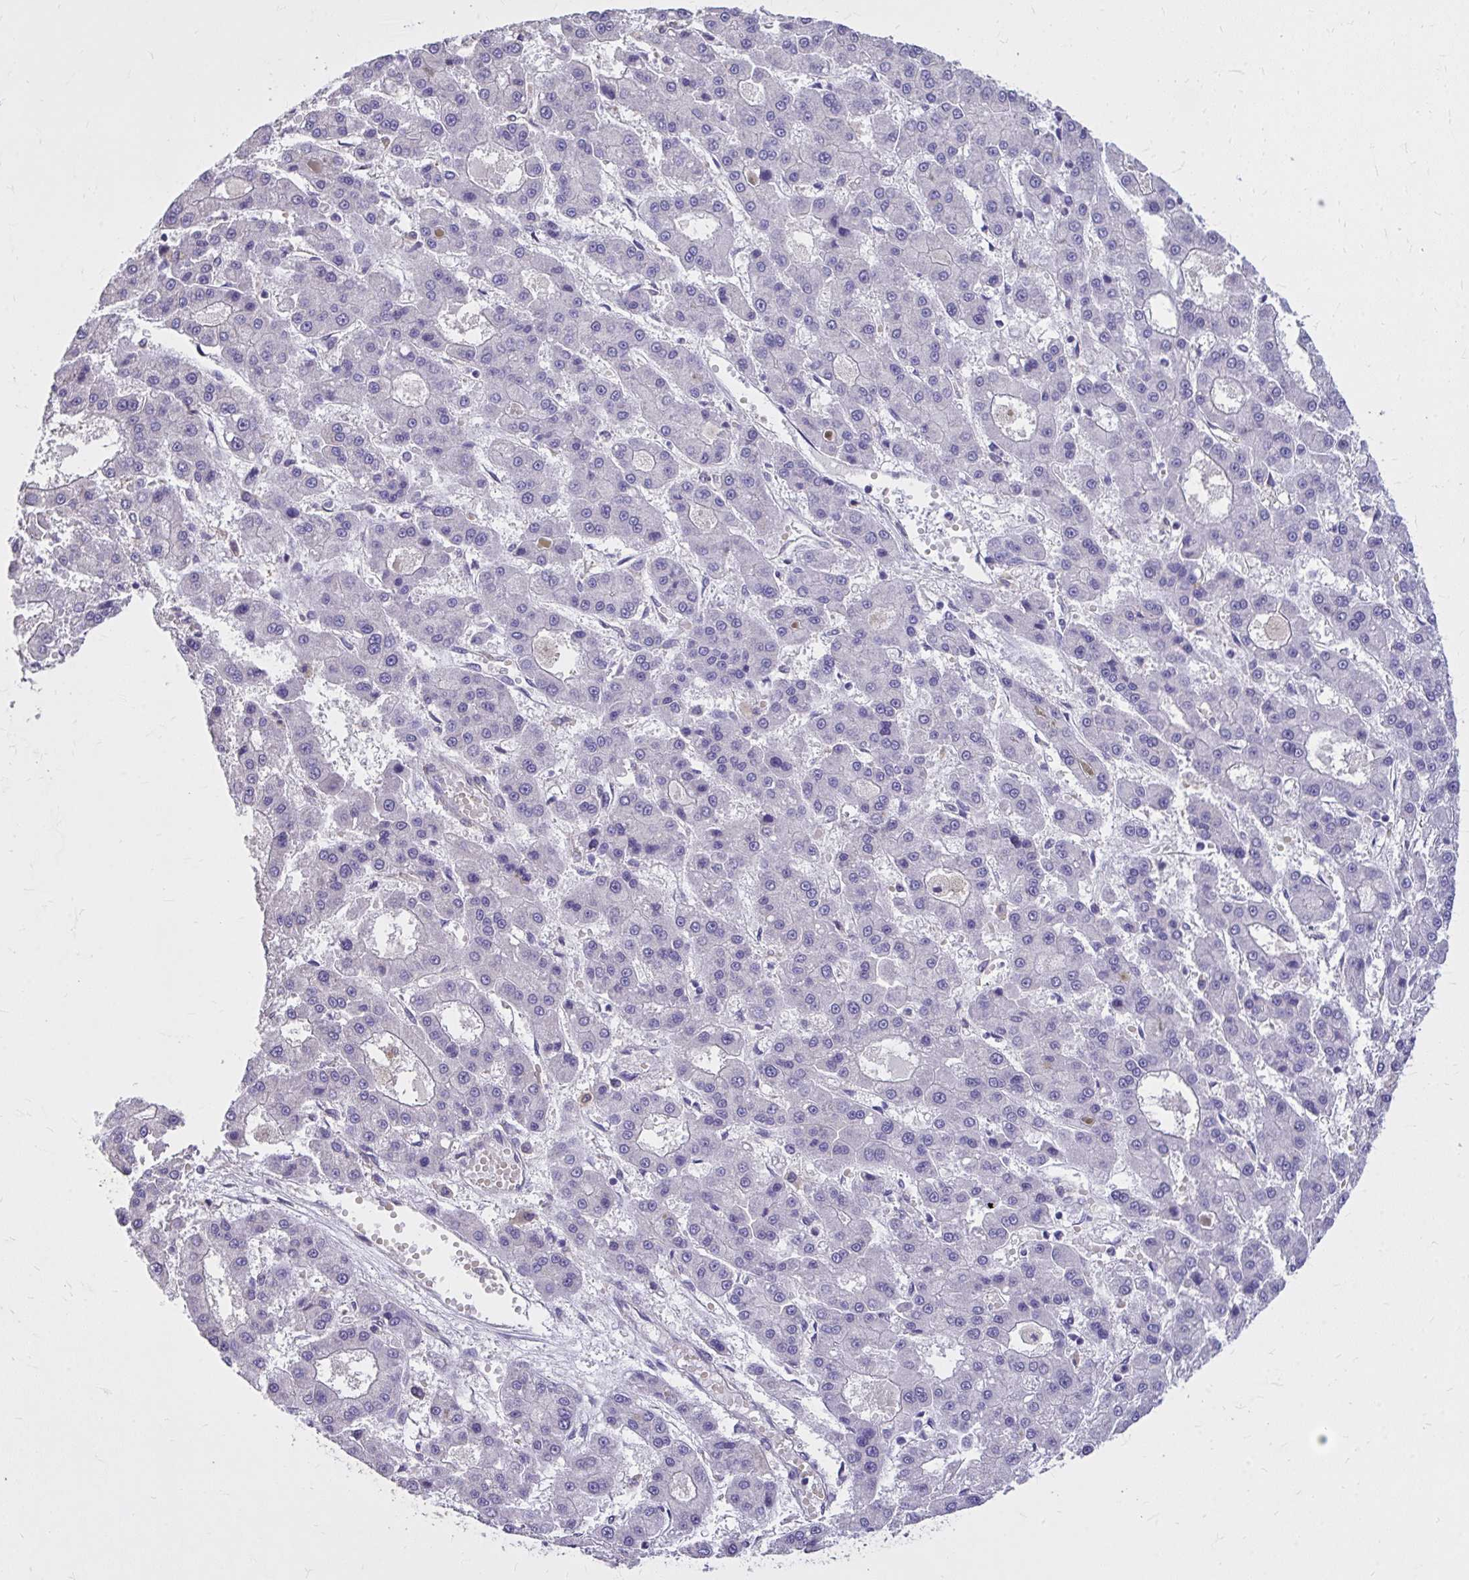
{"staining": {"intensity": "negative", "quantity": "none", "location": "none"}, "tissue": "liver cancer", "cell_type": "Tumor cells", "image_type": "cancer", "snomed": [{"axis": "morphology", "description": "Carcinoma, Hepatocellular, NOS"}, {"axis": "topography", "description": "Liver"}], "caption": "This image is of liver hepatocellular carcinoma stained with immunohistochemistry to label a protein in brown with the nuclei are counter-stained blue. There is no positivity in tumor cells. (DAB immunohistochemistry (IHC) visualized using brightfield microscopy, high magnification).", "gene": "EPB41L1", "patient": {"sex": "male", "age": 70}}